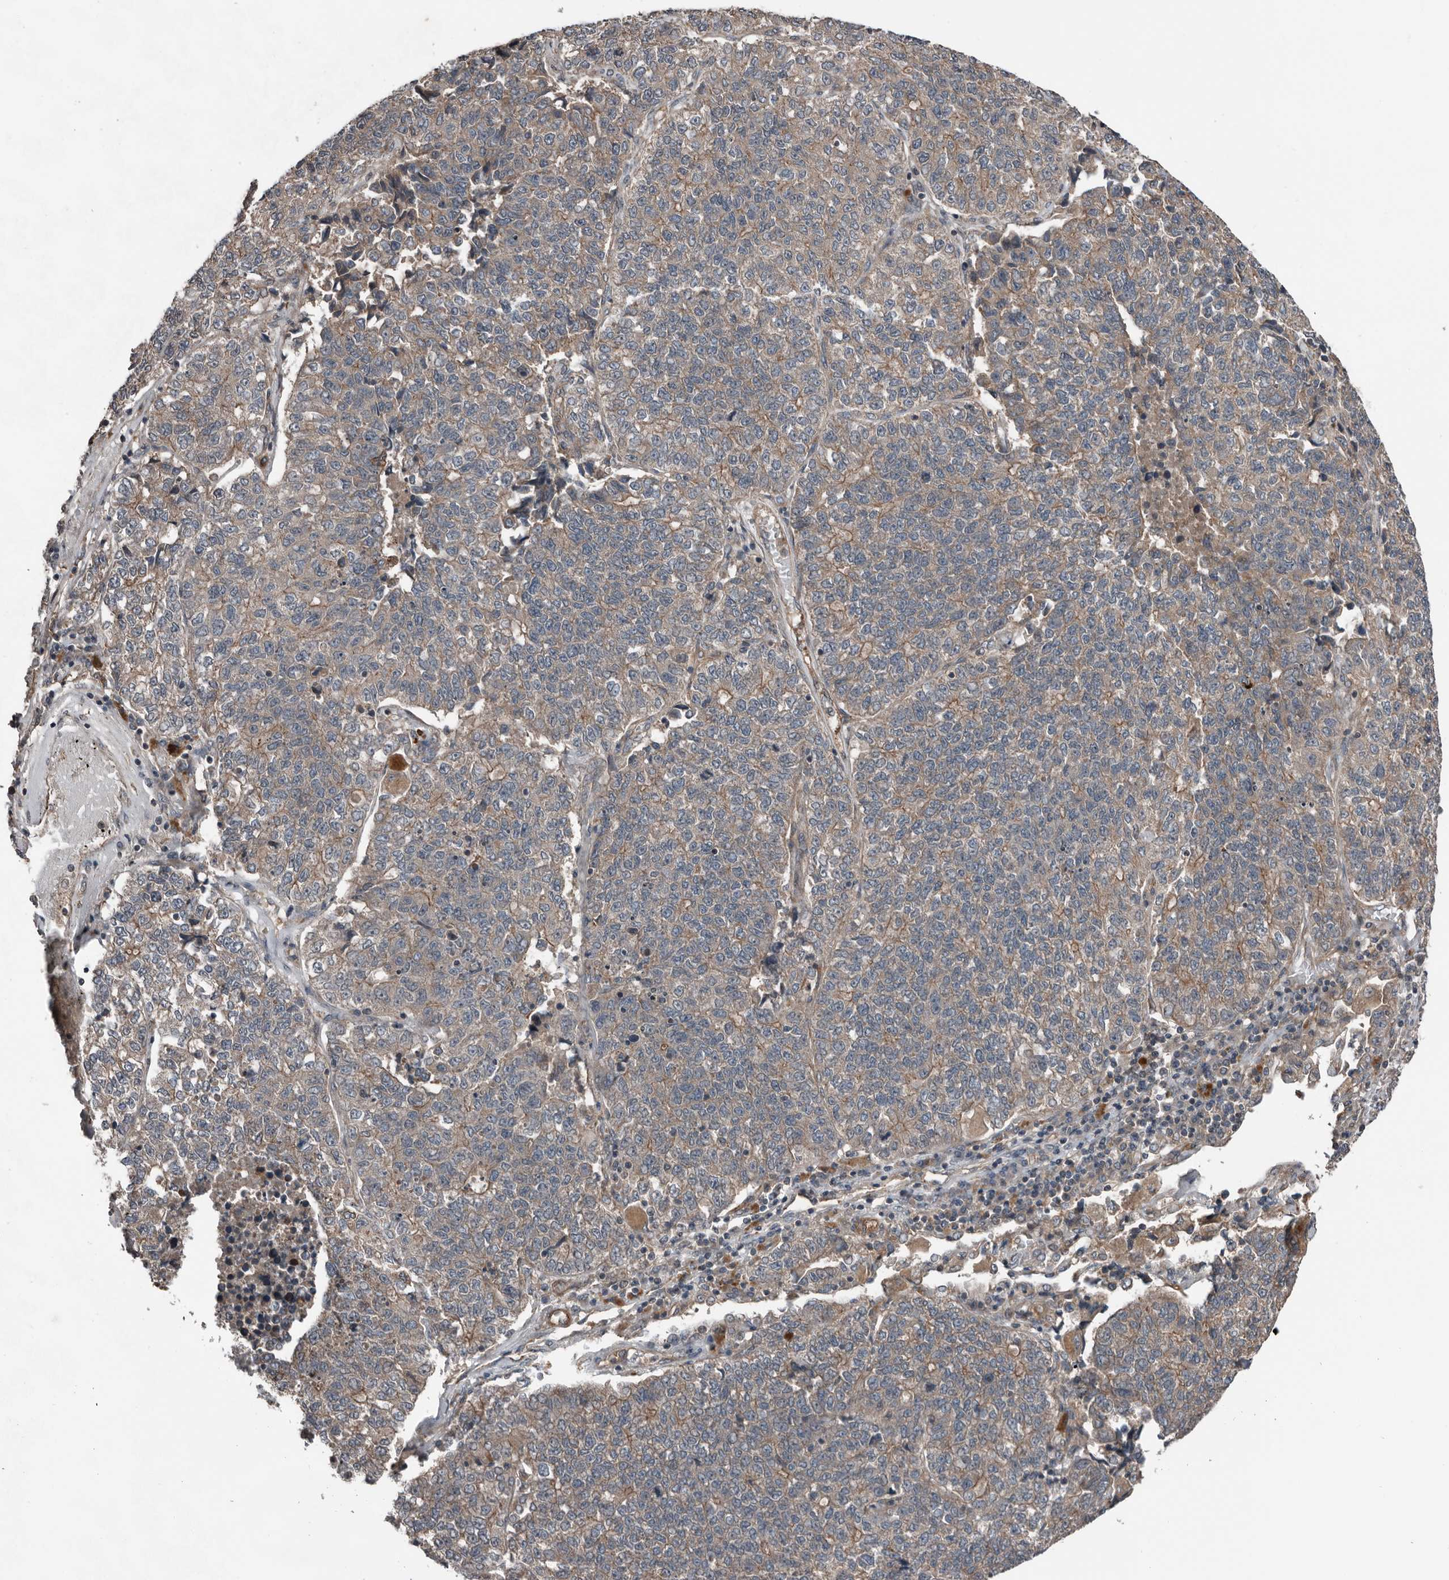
{"staining": {"intensity": "weak", "quantity": "25%-75%", "location": "cytoplasmic/membranous"}, "tissue": "lung cancer", "cell_type": "Tumor cells", "image_type": "cancer", "snomed": [{"axis": "morphology", "description": "Adenocarcinoma, NOS"}, {"axis": "topography", "description": "Lung"}], "caption": "Protein analysis of adenocarcinoma (lung) tissue displays weak cytoplasmic/membranous positivity in approximately 25%-75% of tumor cells.", "gene": "DNAJB4", "patient": {"sex": "male", "age": 49}}